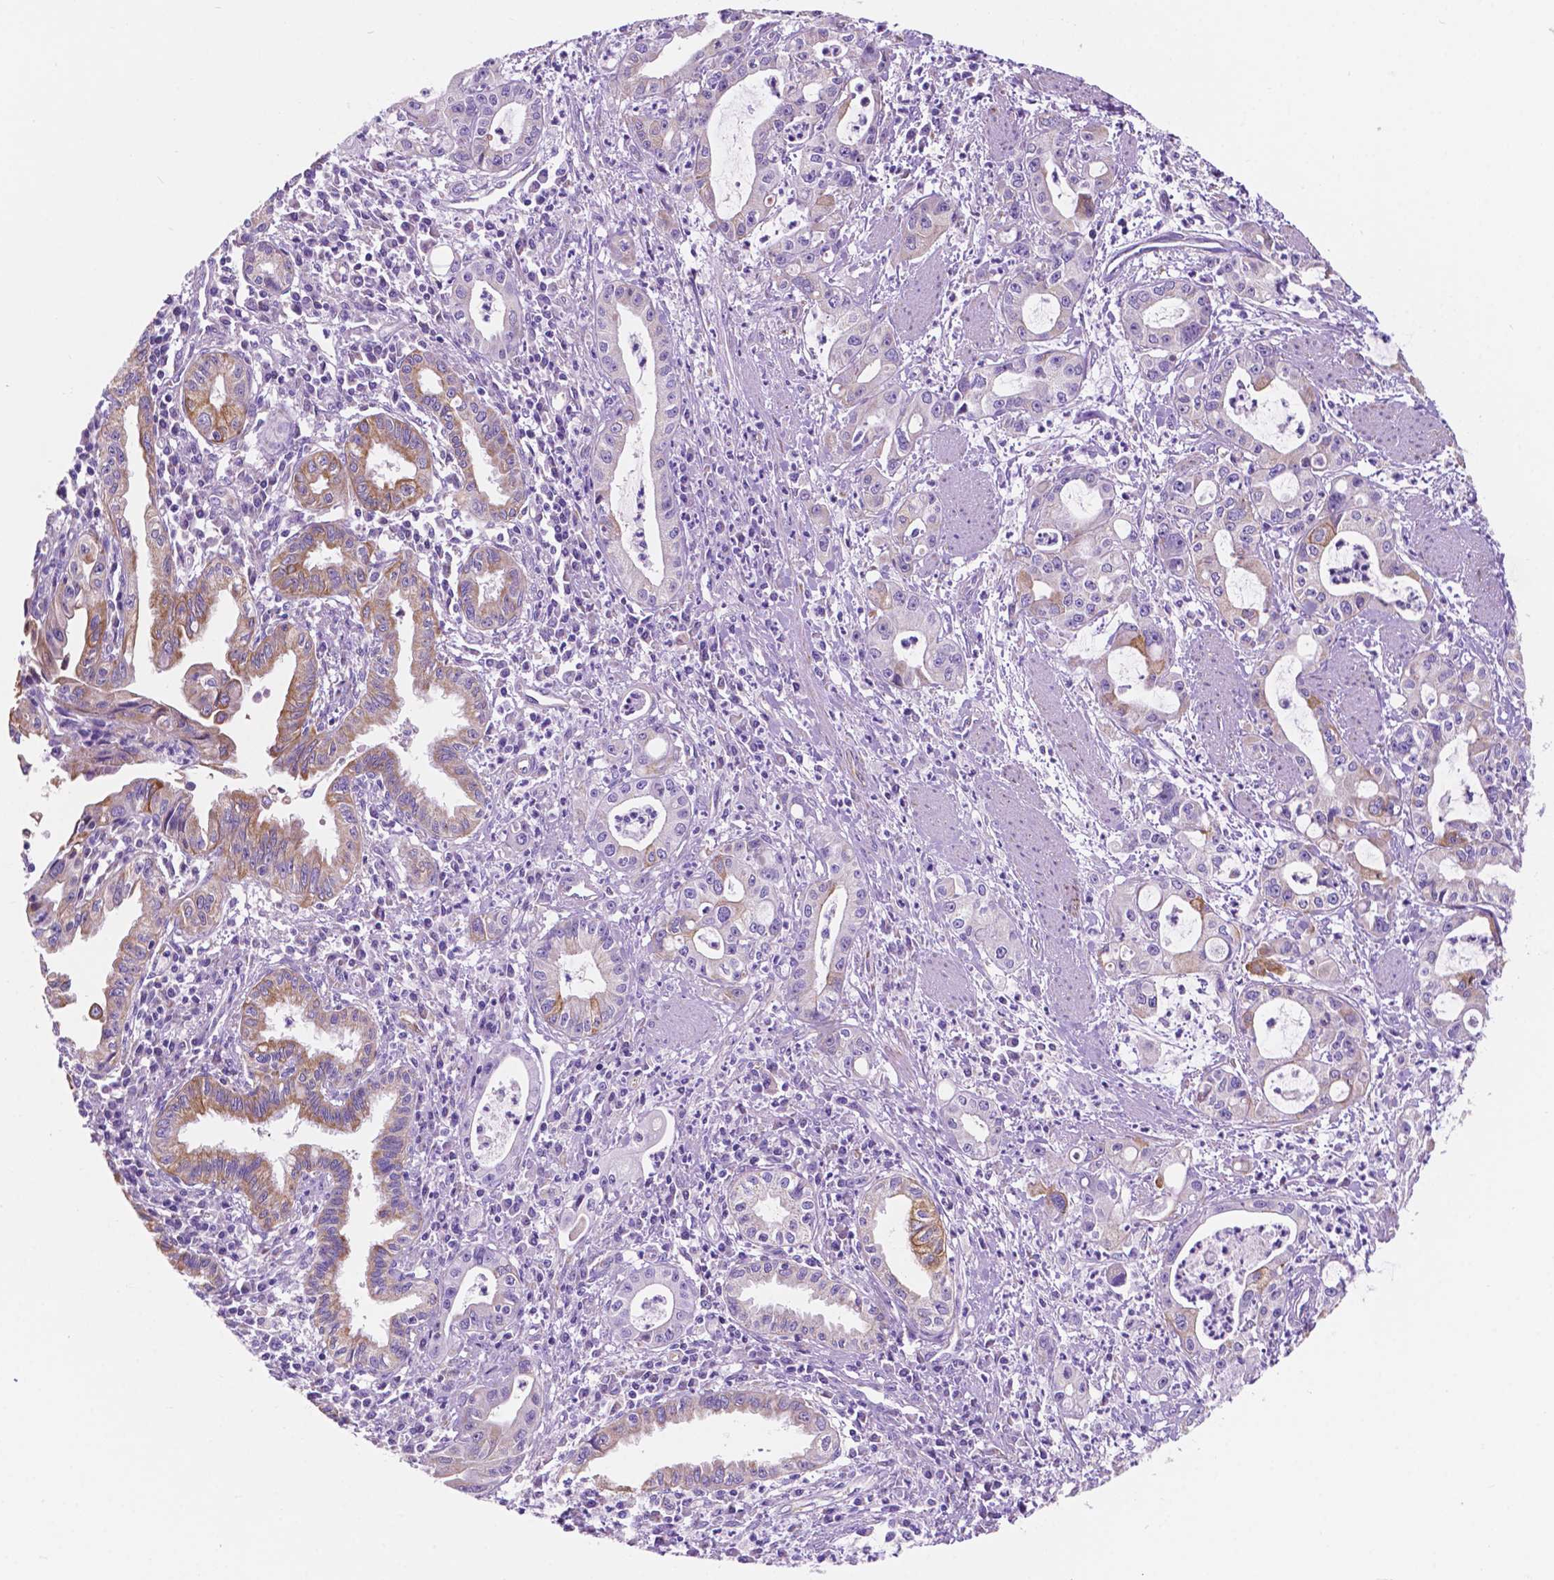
{"staining": {"intensity": "moderate", "quantity": "<25%", "location": "cytoplasmic/membranous"}, "tissue": "pancreatic cancer", "cell_type": "Tumor cells", "image_type": "cancer", "snomed": [{"axis": "morphology", "description": "Adenocarcinoma, NOS"}, {"axis": "topography", "description": "Pancreas"}], "caption": "Pancreatic adenocarcinoma stained with a brown dye displays moderate cytoplasmic/membranous positive expression in about <25% of tumor cells.", "gene": "TRPV5", "patient": {"sex": "male", "age": 72}}